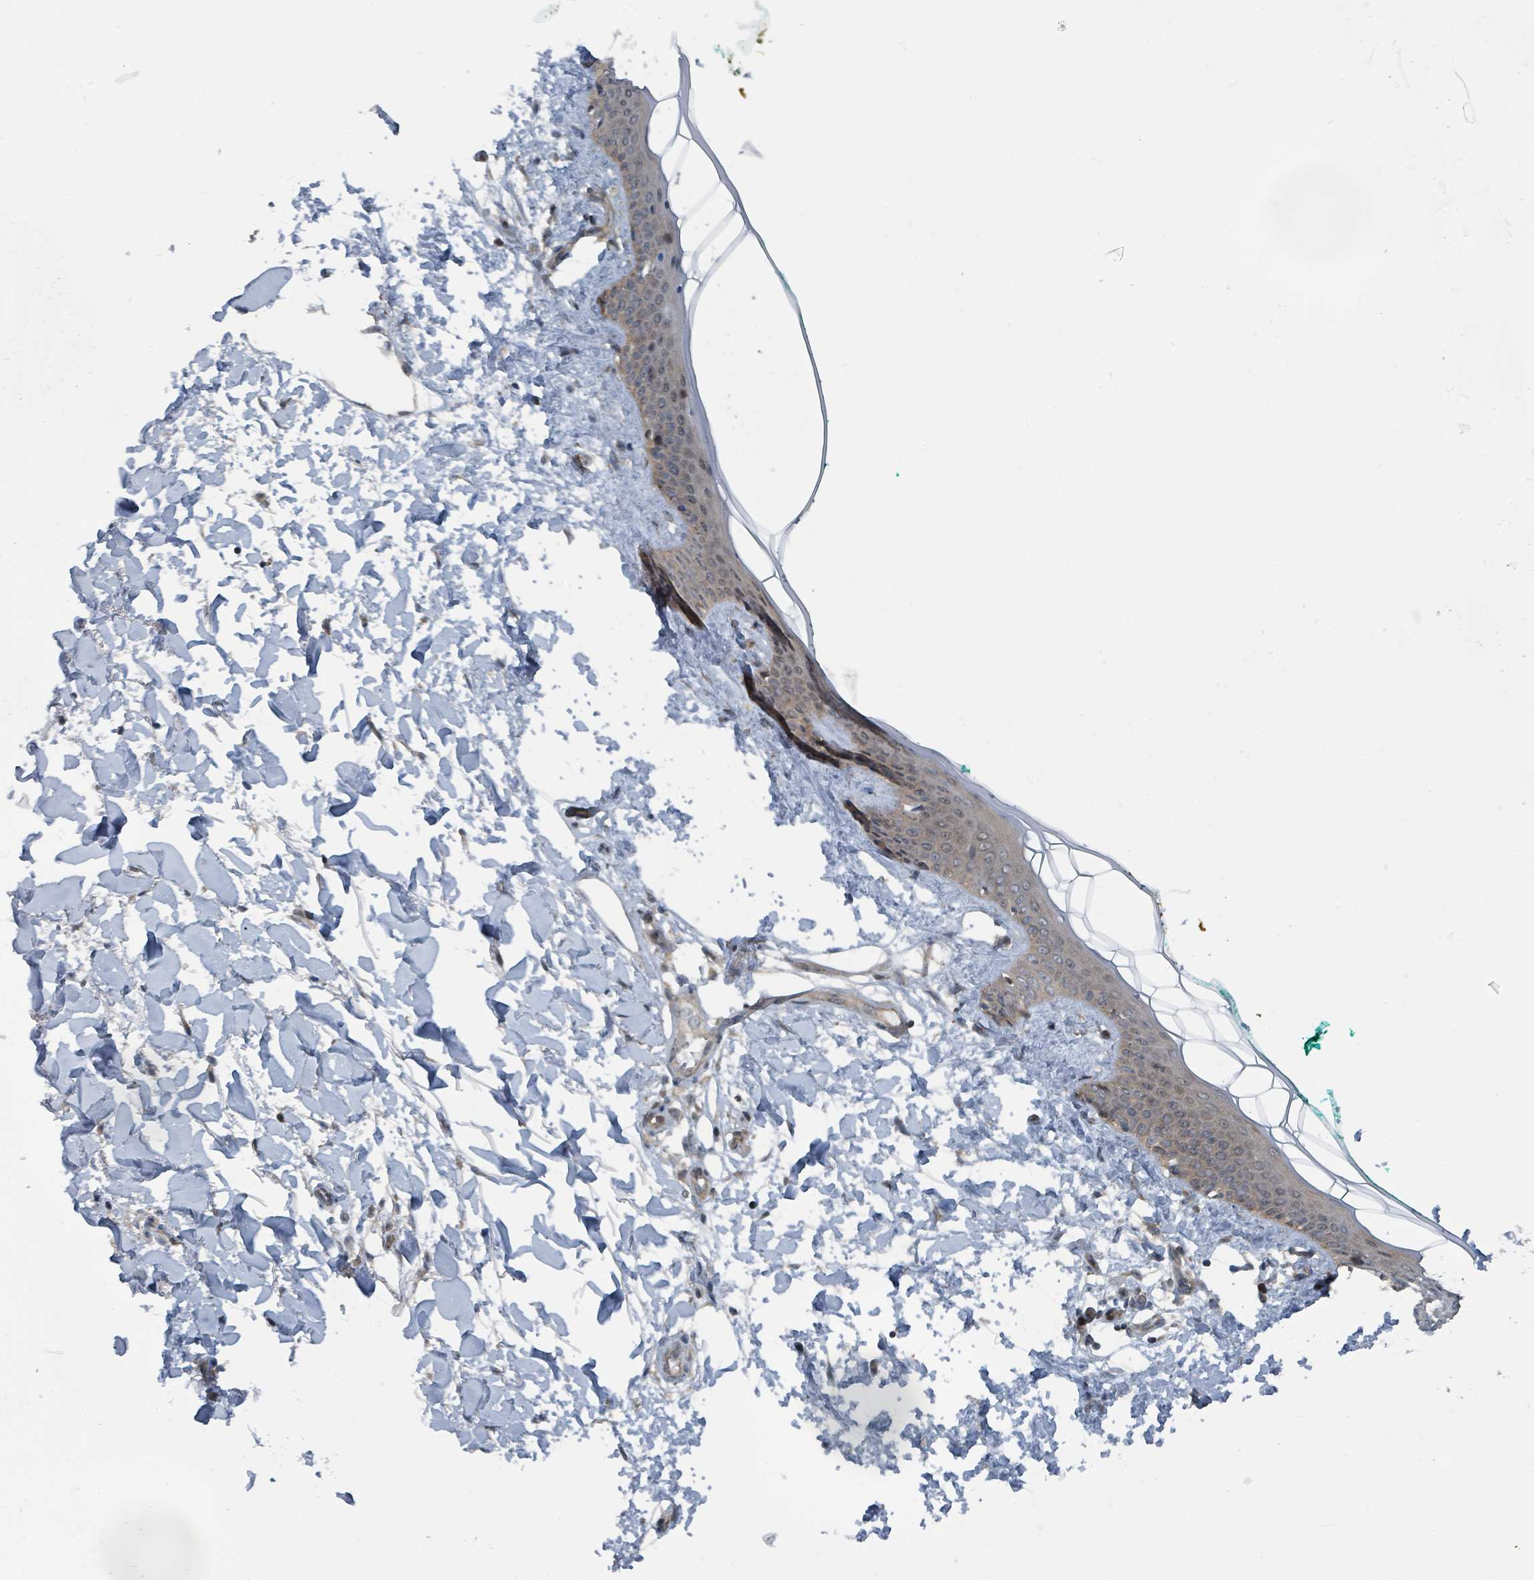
{"staining": {"intensity": "negative", "quantity": "none", "location": "none"}, "tissue": "skin", "cell_type": "Fibroblasts", "image_type": "normal", "snomed": [{"axis": "morphology", "description": "Normal tissue, NOS"}, {"axis": "topography", "description": "Skin"}], "caption": "IHC of normal skin displays no positivity in fibroblasts.", "gene": "GOLGA7B", "patient": {"sex": "female", "age": 34}}